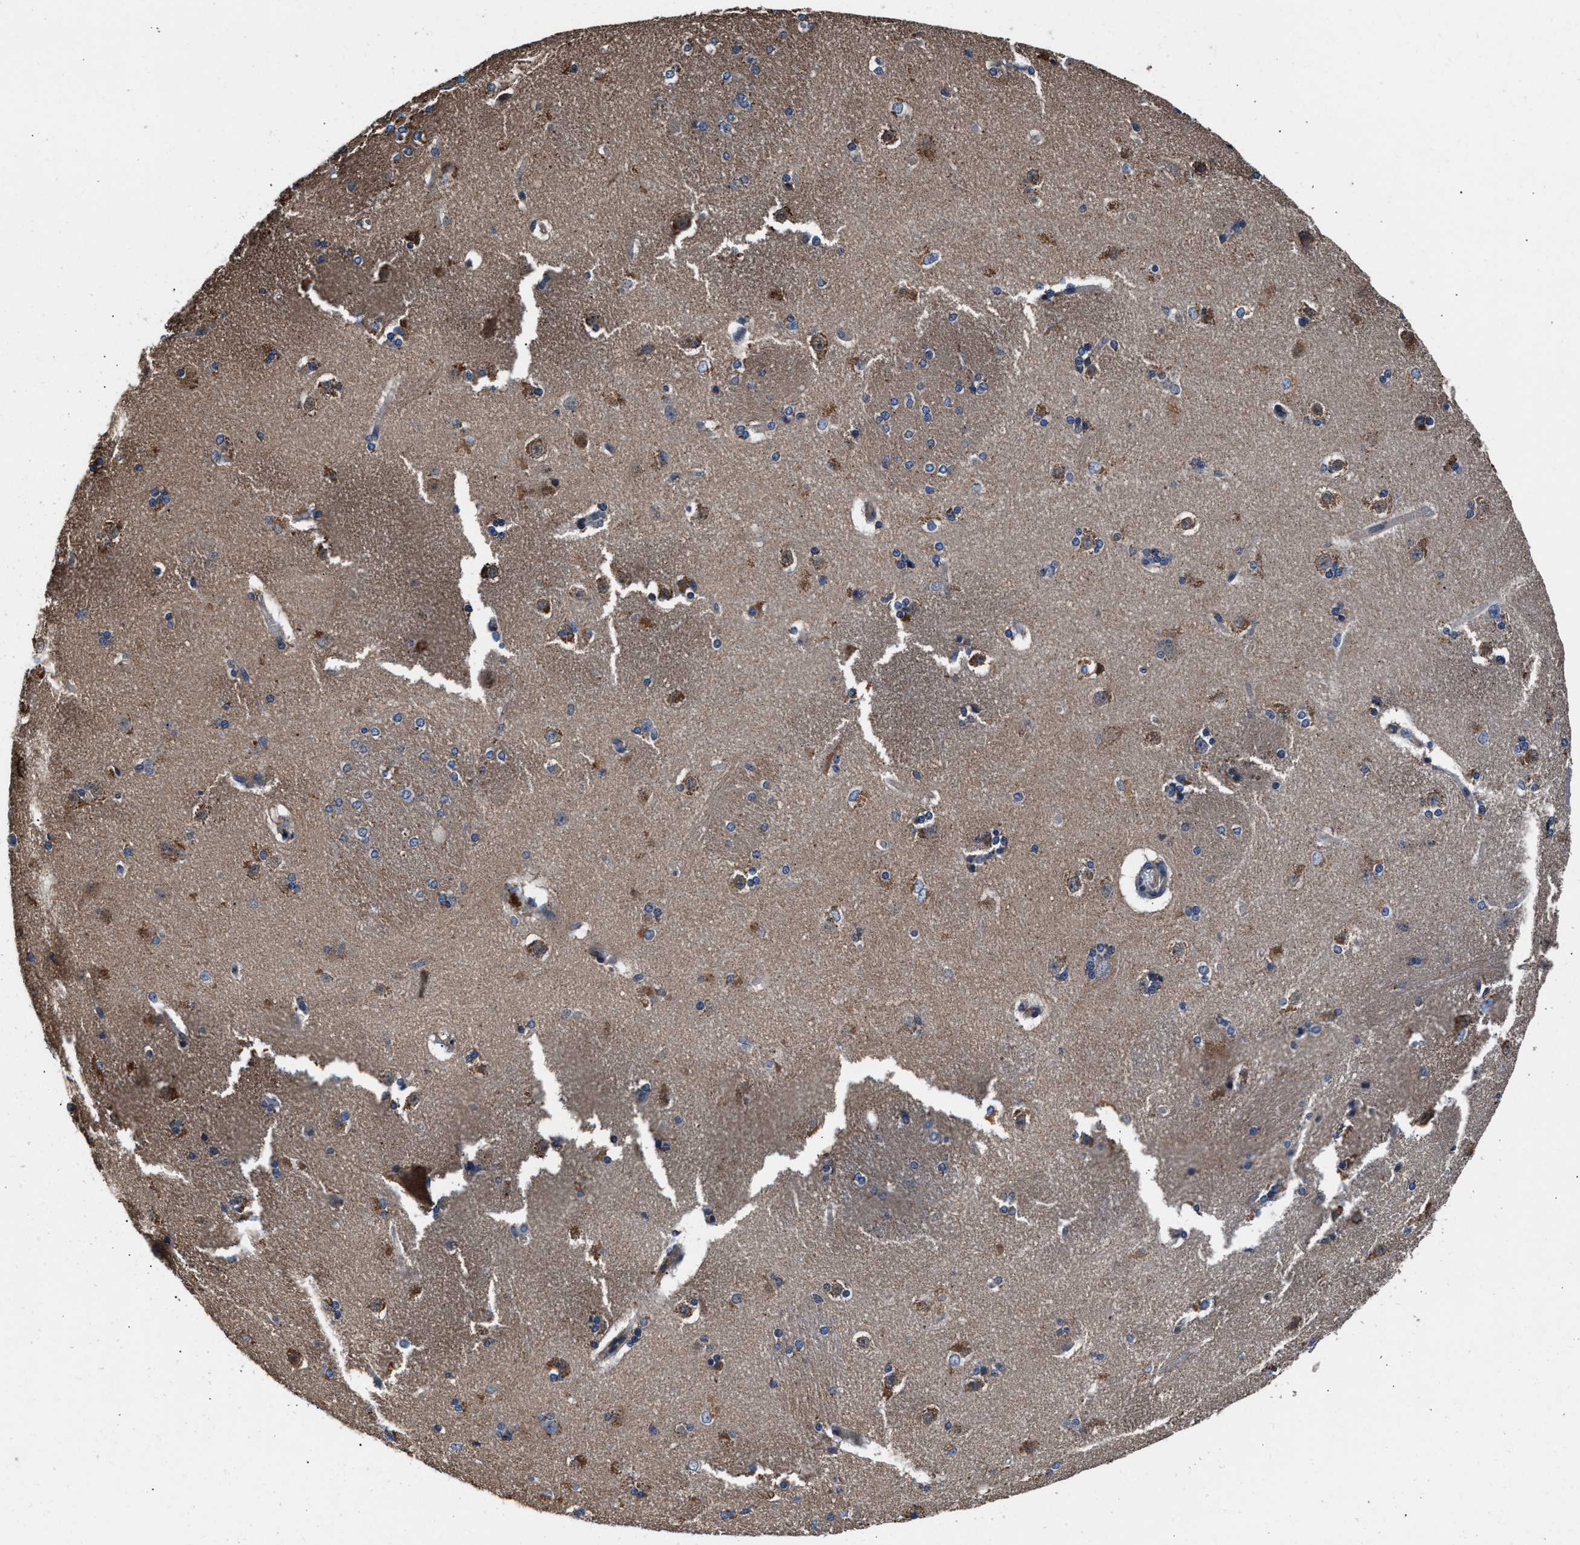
{"staining": {"intensity": "moderate", "quantity": "<25%", "location": "cytoplasmic/membranous"}, "tissue": "caudate", "cell_type": "Glial cells", "image_type": "normal", "snomed": [{"axis": "morphology", "description": "Normal tissue, NOS"}, {"axis": "topography", "description": "Lateral ventricle wall"}], "caption": "Human caudate stained for a protein (brown) demonstrates moderate cytoplasmic/membranous positive staining in approximately <25% of glial cells.", "gene": "PPP1R9B", "patient": {"sex": "female", "age": 19}}